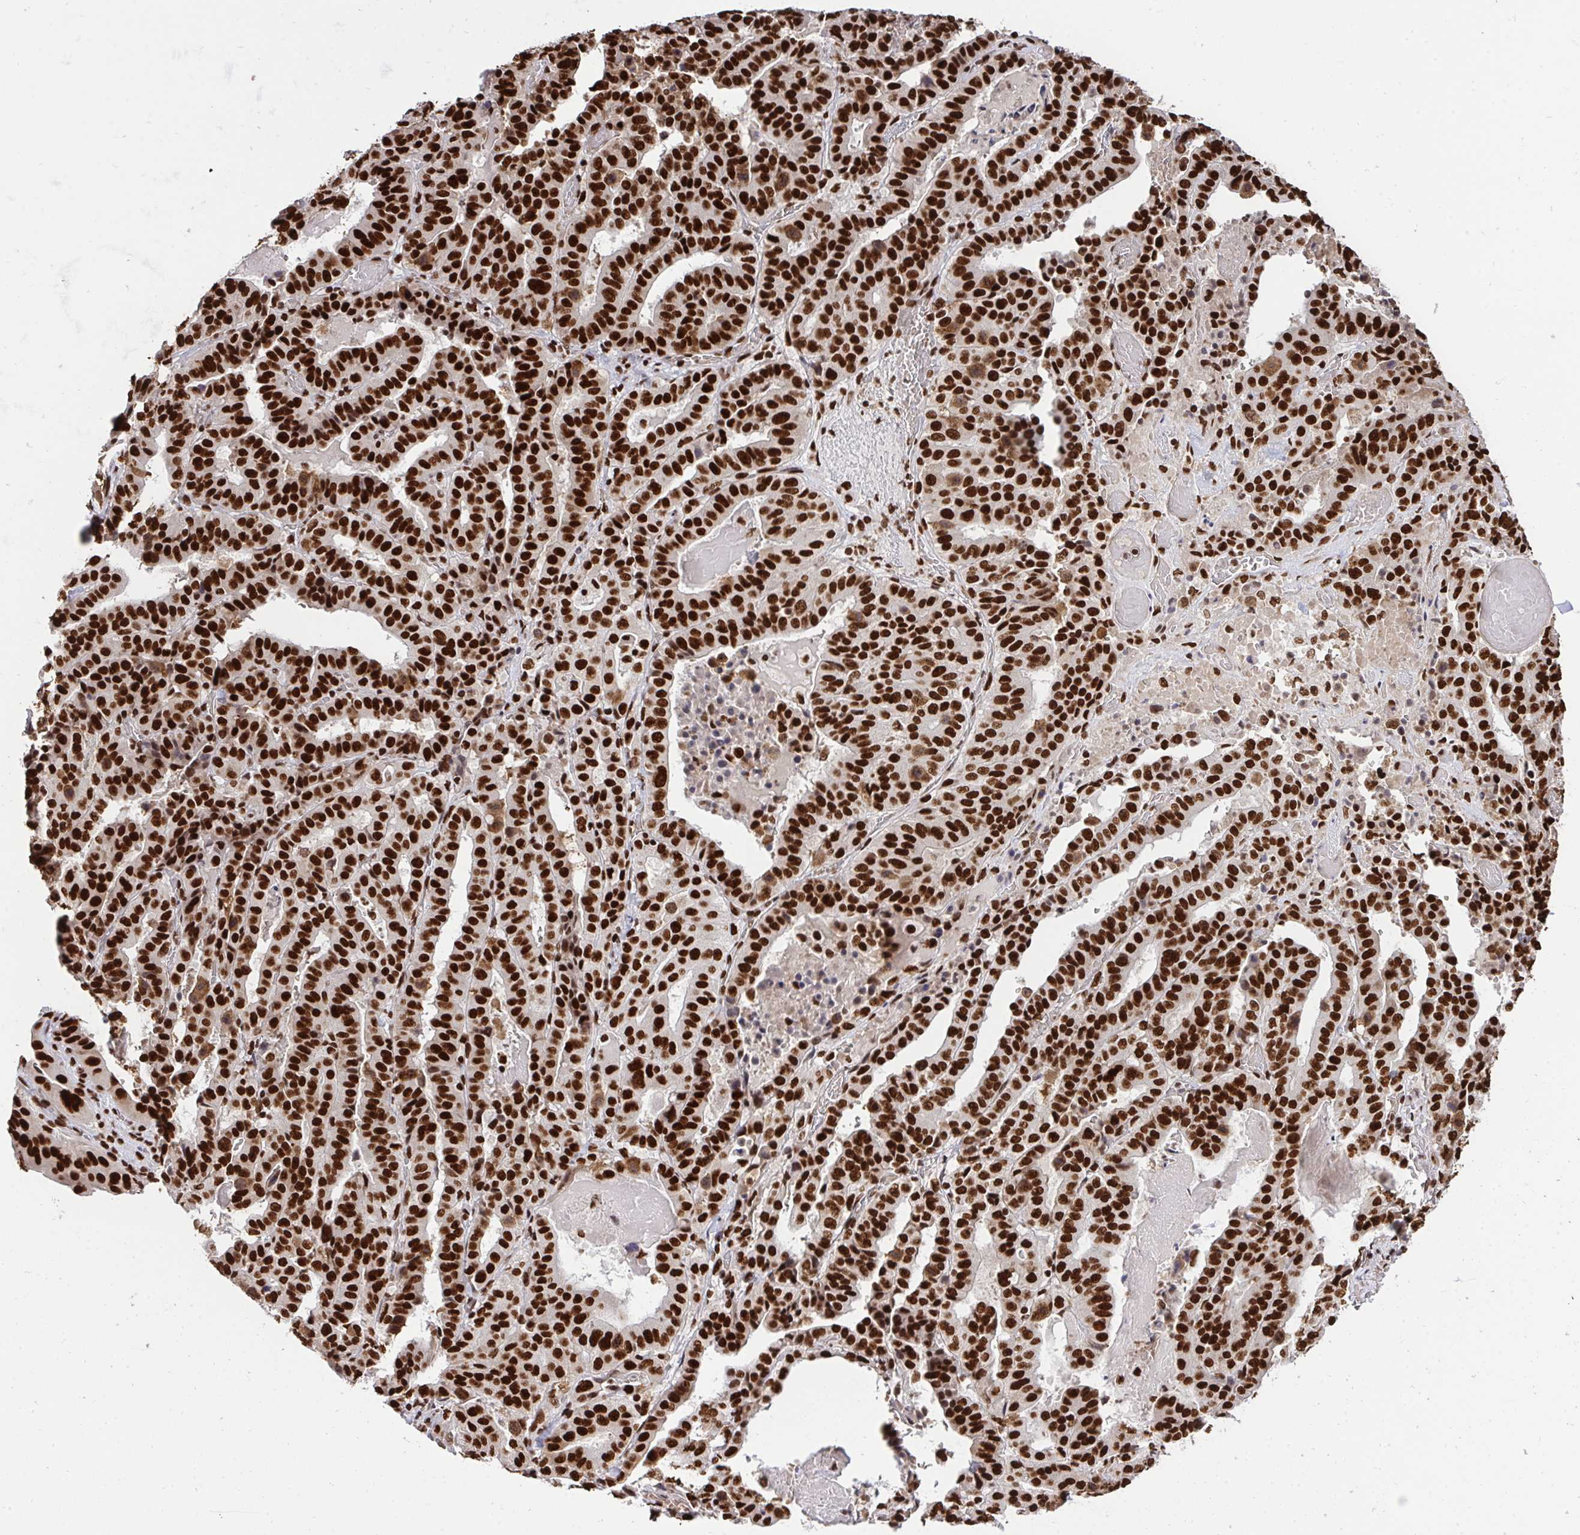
{"staining": {"intensity": "strong", "quantity": ">75%", "location": "nuclear"}, "tissue": "stomach cancer", "cell_type": "Tumor cells", "image_type": "cancer", "snomed": [{"axis": "morphology", "description": "Adenocarcinoma, NOS"}, {"axis": "topography", "description": "Stomach"}], "caption": "A brown stain highlights strong nuclear staining of a protein in human stomach cancer tumor cells.", "gene": "HNRNPL", "patient": {"sex": "male", "age": 48}}